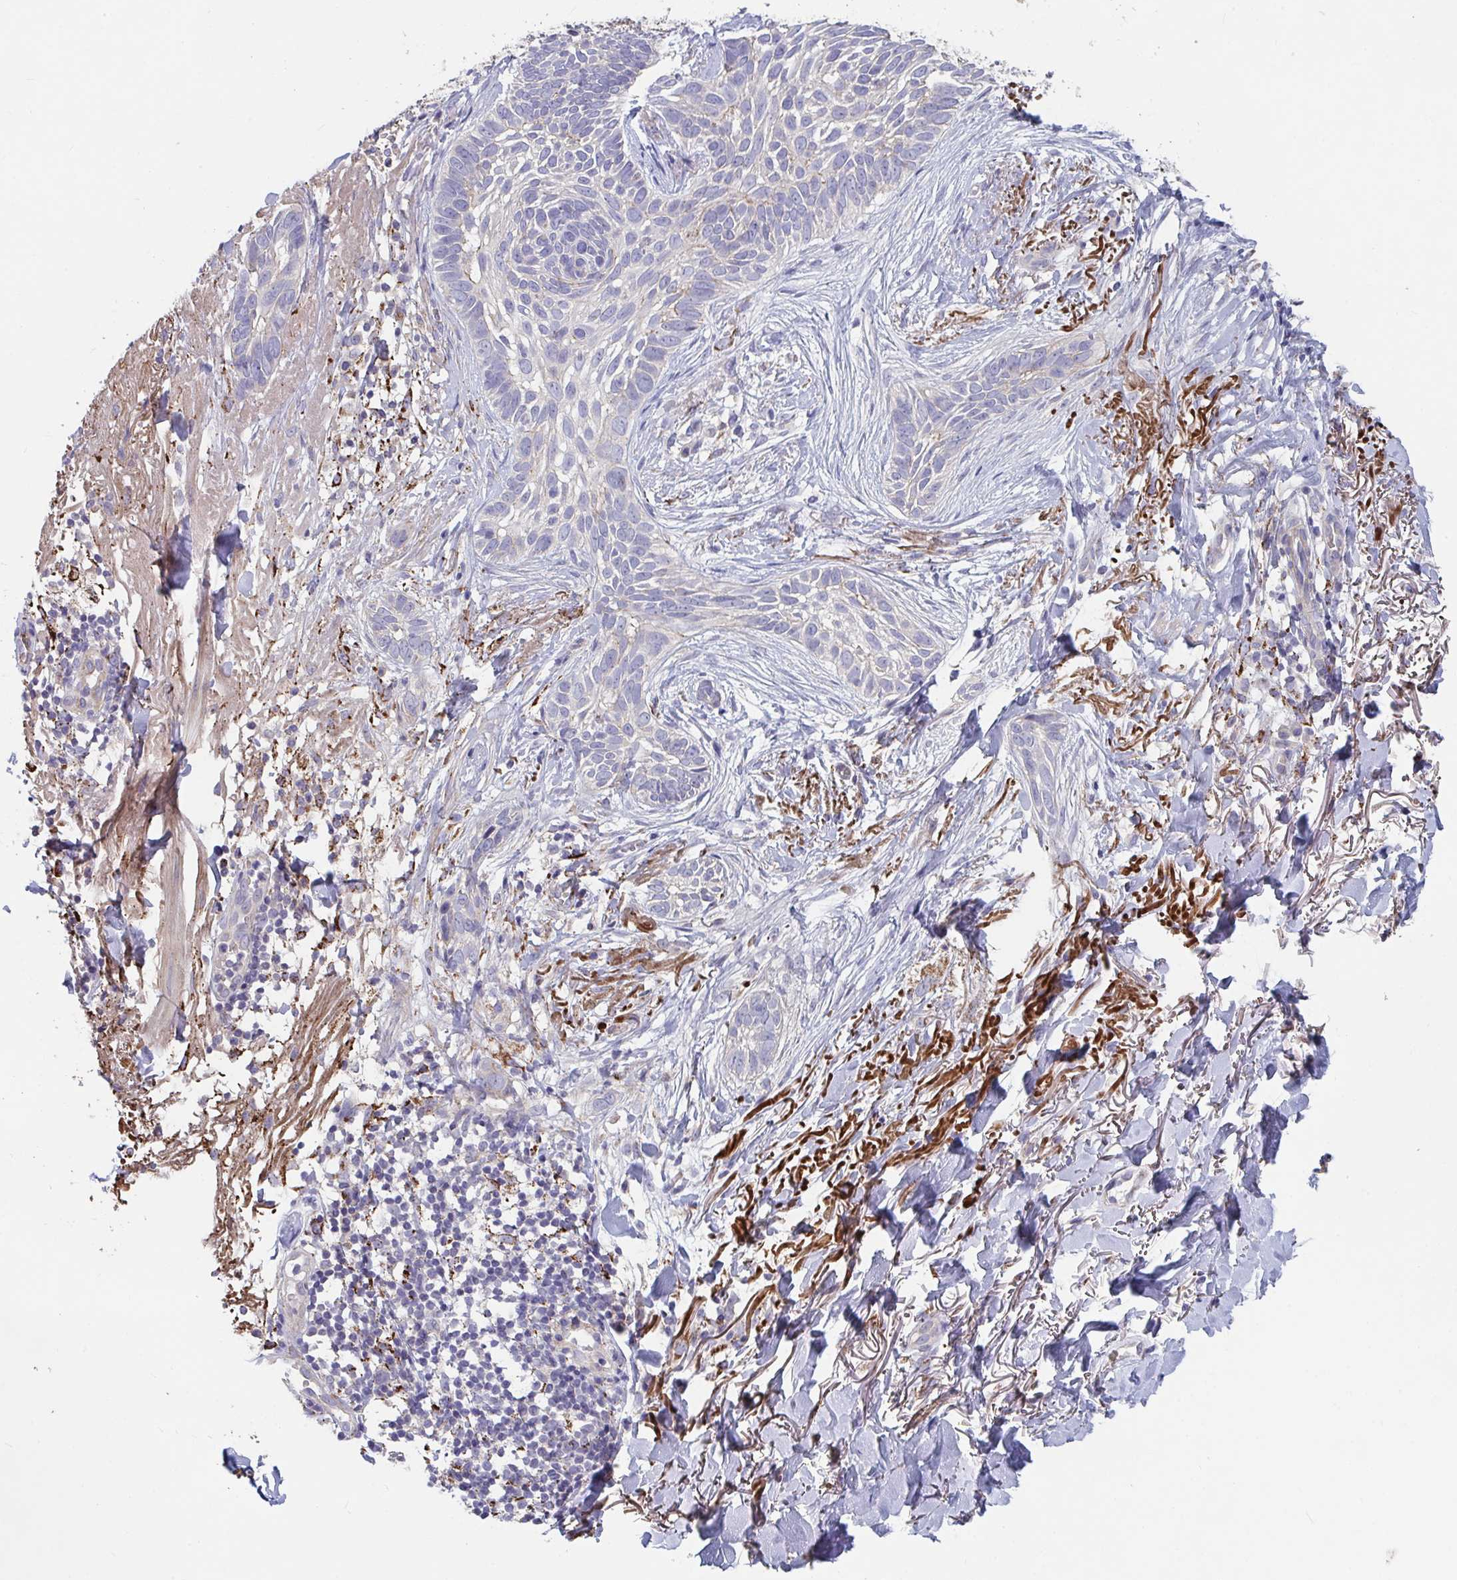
{"staining": {"intensity": "negative", "quantity": "none", "location": "none"}, "tissue": "skin cancer", "cell_type": "Tumor cells", "image_type": "cancer", "snomed": [{"axis": "morphology", "description": "Basal cell carcinoma"}, {"axis": "topography", "description": "Skin"}, {"axis": "topography", "description": "Skin of face"}], "caption": "Histopathology image shows no significant protein positivity in tumor cells of basal cell carcinoma (skin).", "gene": "FAM156B", "patient": {"sex": "female", "age": 90}}